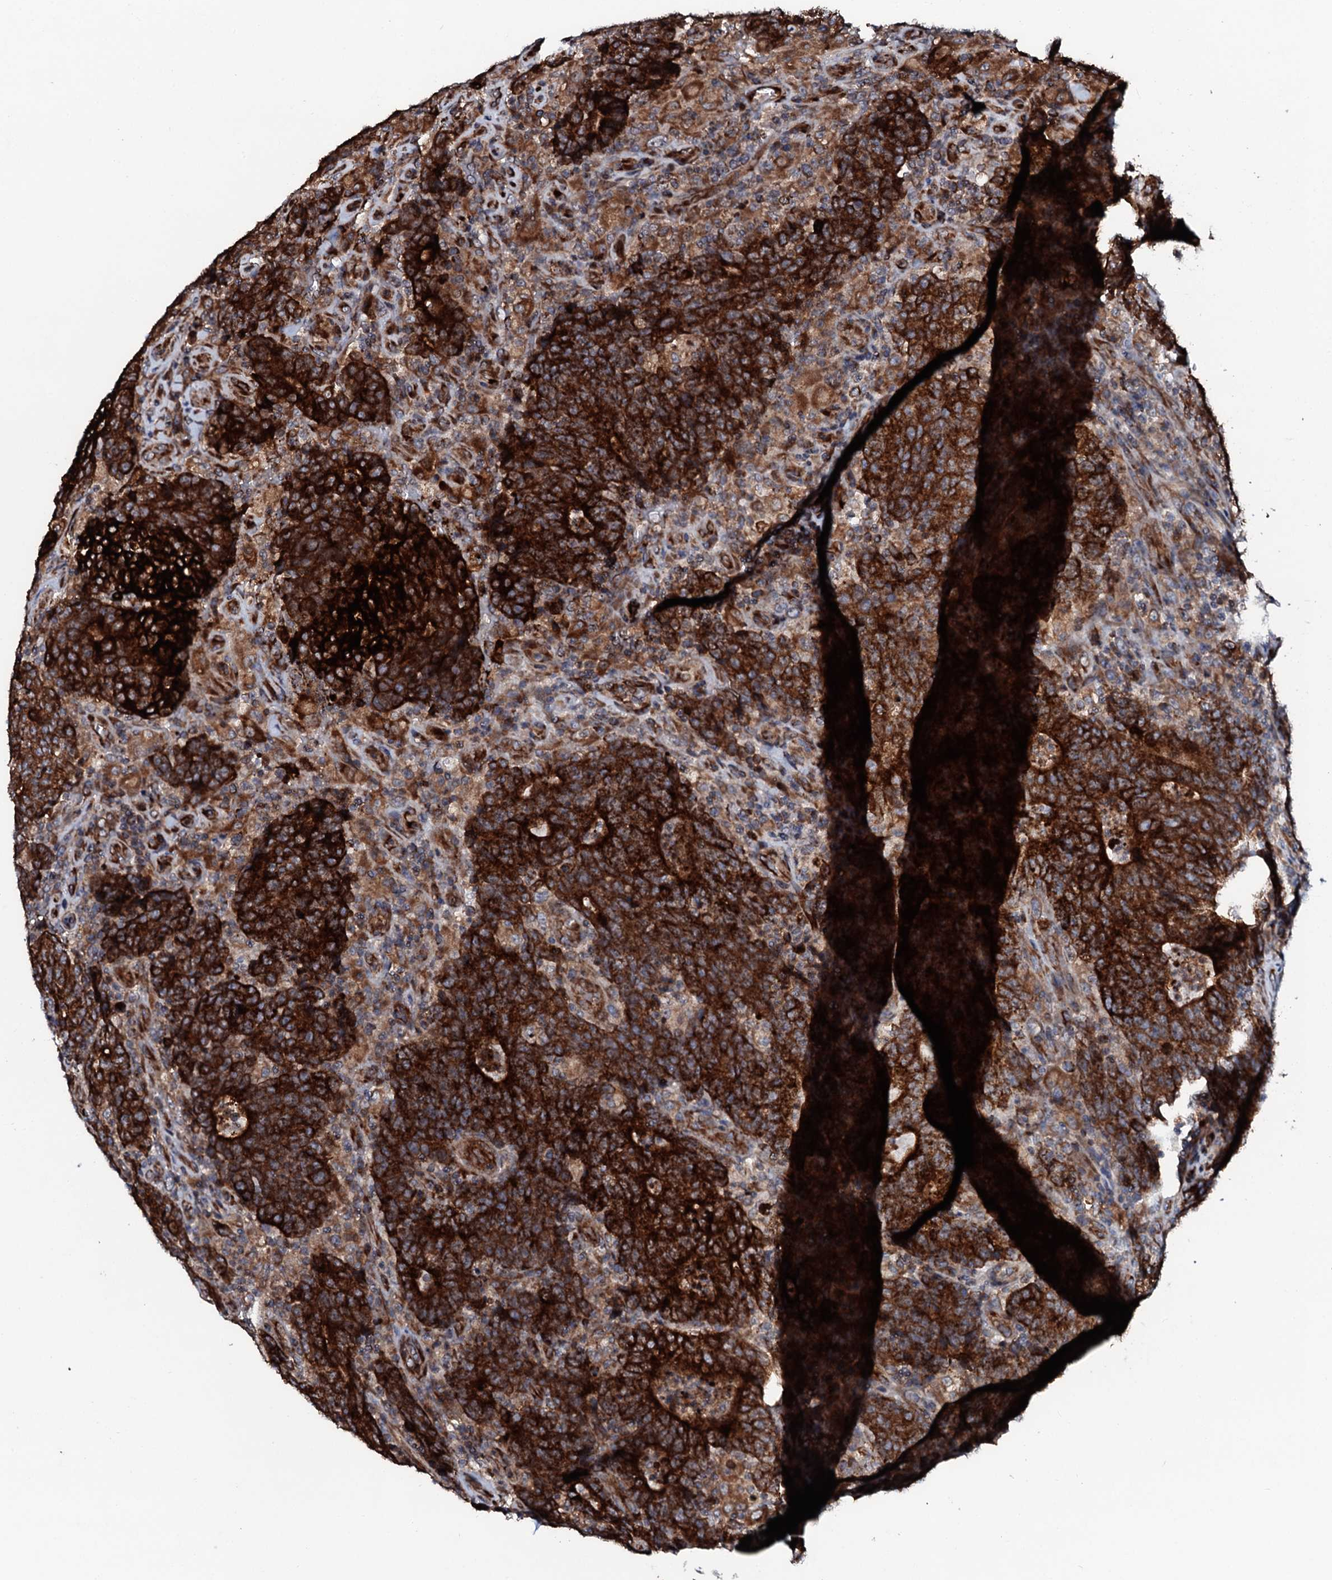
{"staining": {"intensity": "strong", "quantity": ">75%", "location": "cytoplasmic/membranous"}, "tissue": "colorectal cancer", "cell_type": "Tumor cells", "image_type": "cancer", "snomed": [{"axis": "morphology", "description": "Adenocarcinoma, NOS"}, {"axis": "topography", "description": "Colon"}], "caption": "IHC micrograph of human colorectal cancer stained for a protein (brown), which demonstrates high levels of strong cytoplasmic/membranous positivity in about >75% of tumor cells.", "gene": "SDHAF2", "patient": {"sex": "female", "age": 75}}